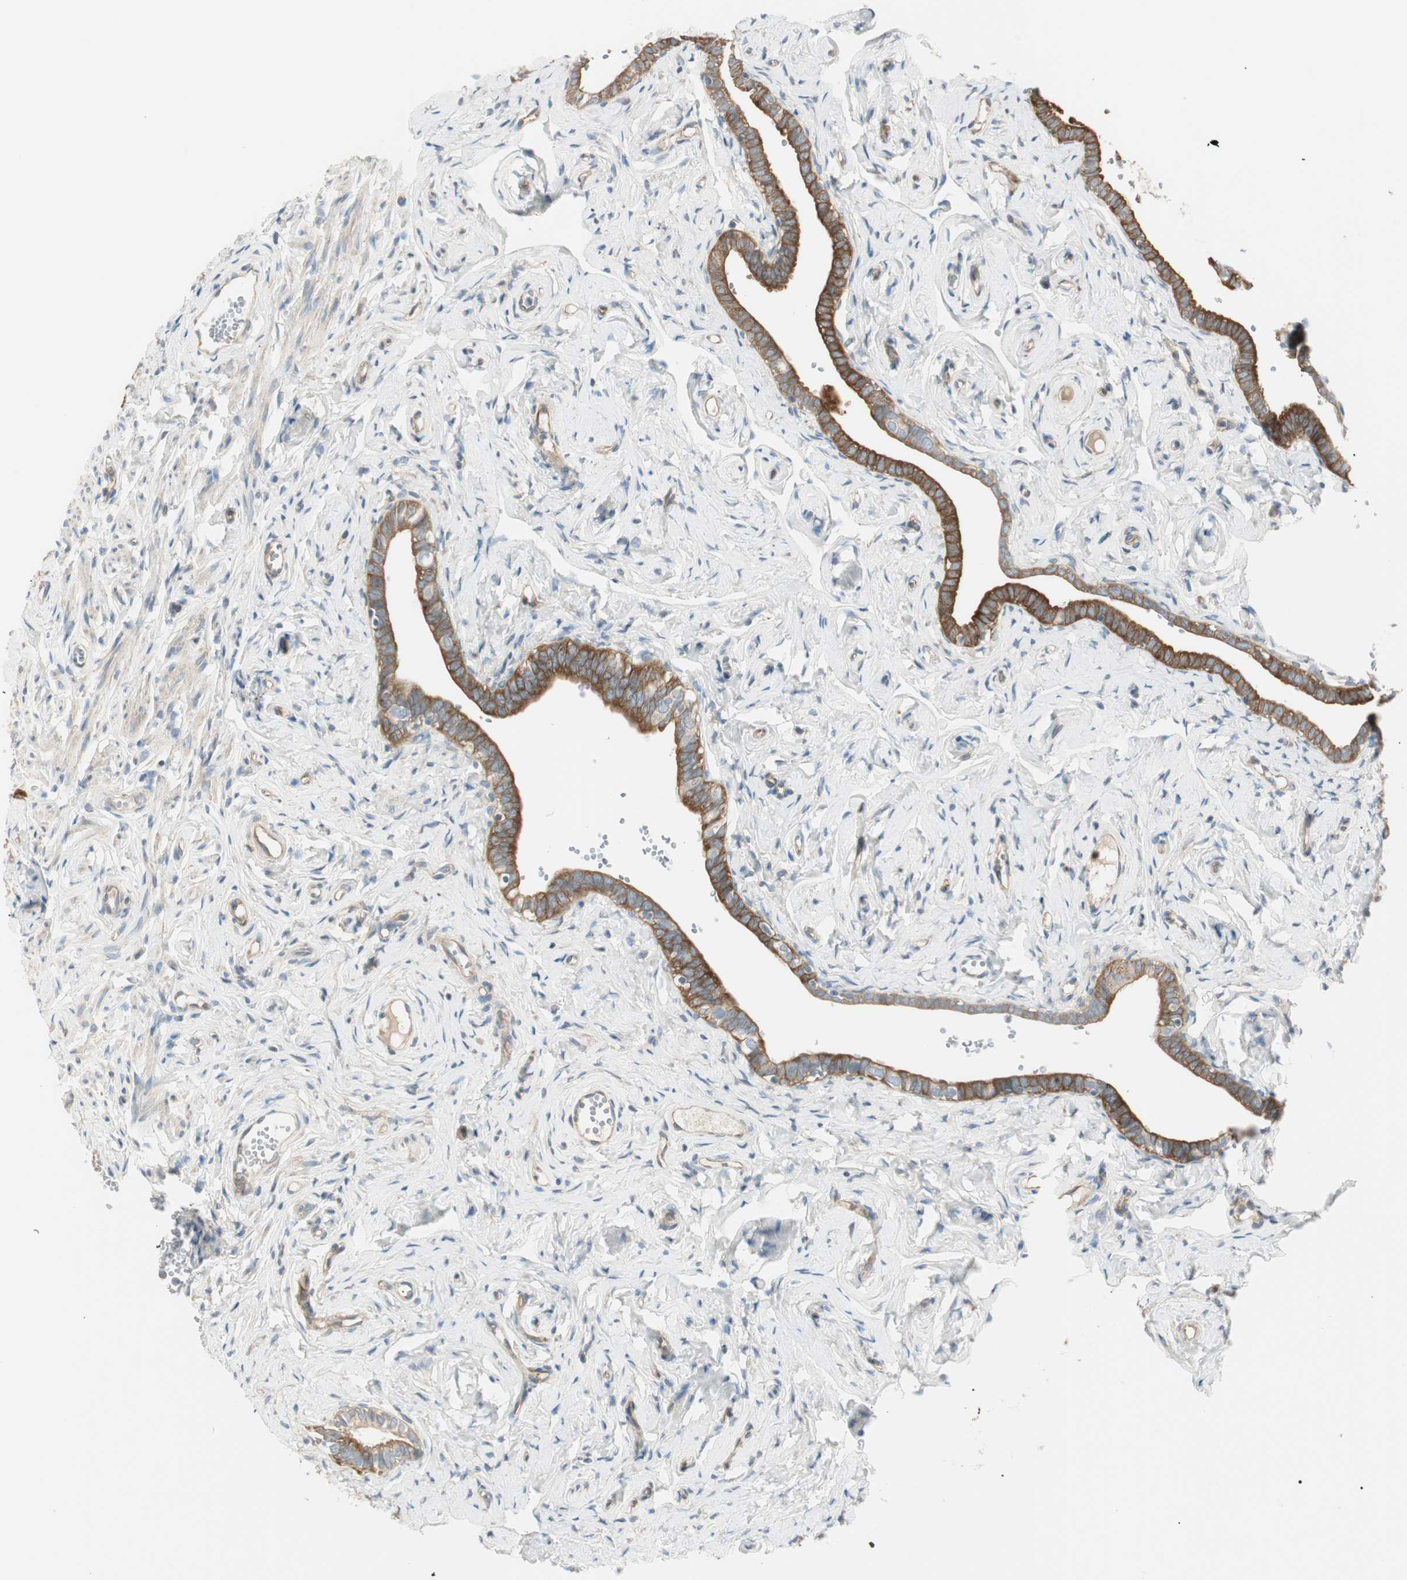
{"staining": {"intensity": "strong", "quantity": ">75%", "location": "cytoplasmic/membranous"}, "tissue": "fallopian tube", "cell_type": "Glandular cells", "image_type": "normal", "snomed": [{"axis": "morphology", "description": "Normal tissue, NOS"}, {"axis": "topography", "description": "Fallopian tube"}], "caption": "Immunohistochemistry (IHC) (DAB (3,3'-diaminobenzidine)) staining of unremarkable human fallopian tube displays strong cytoplasmic/membranous protein expression in approximately >75% of glandular cells. The protein is stained brown, and the nuclei are stained in blue (DAB IHC with brightfield microscopy, high magnification).", "gene": "STON1", "patient": {"sex": "female", "age": 71}}